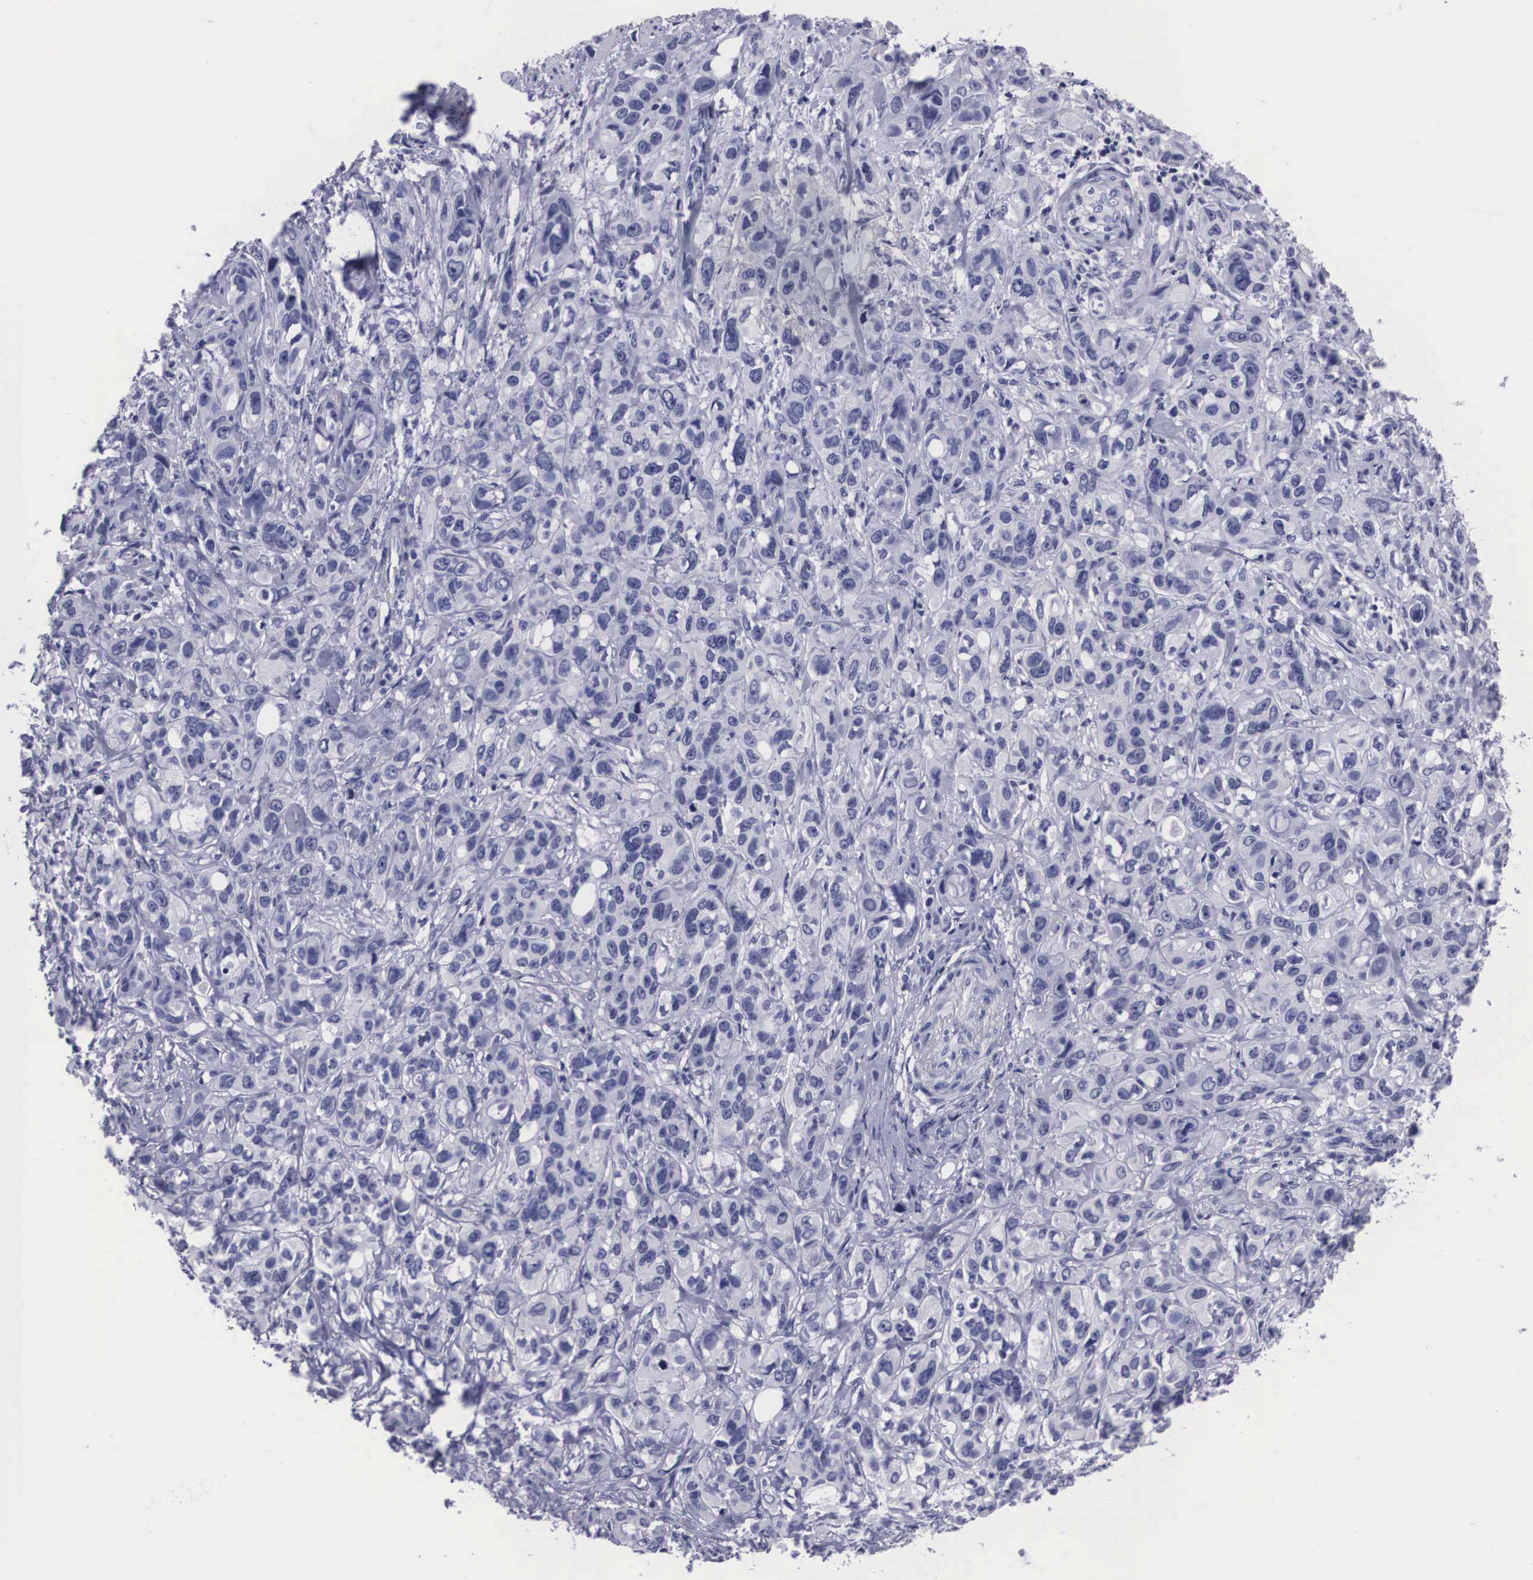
{"staining": {"intensity": "negative", "quantity": "none", "location": "none"}, "tissue": "stomach cancer", "cell_type": "Tumor cells", "image_type": "cancer", "snomed": [{"axis": "morphology", "description": "Adenocarcinoma, NOS"}, {"axis": "topography", "description": "Stomach, upper"}], "caption": "An IHC histopathology image of stomach cancer (adenocarcinoma) is shown. There is no staining in tumor cells of stomach cancer (adenocarcinoma).", "gene": "C22orf31", "patient": {"sex": "male", "age": 47}}